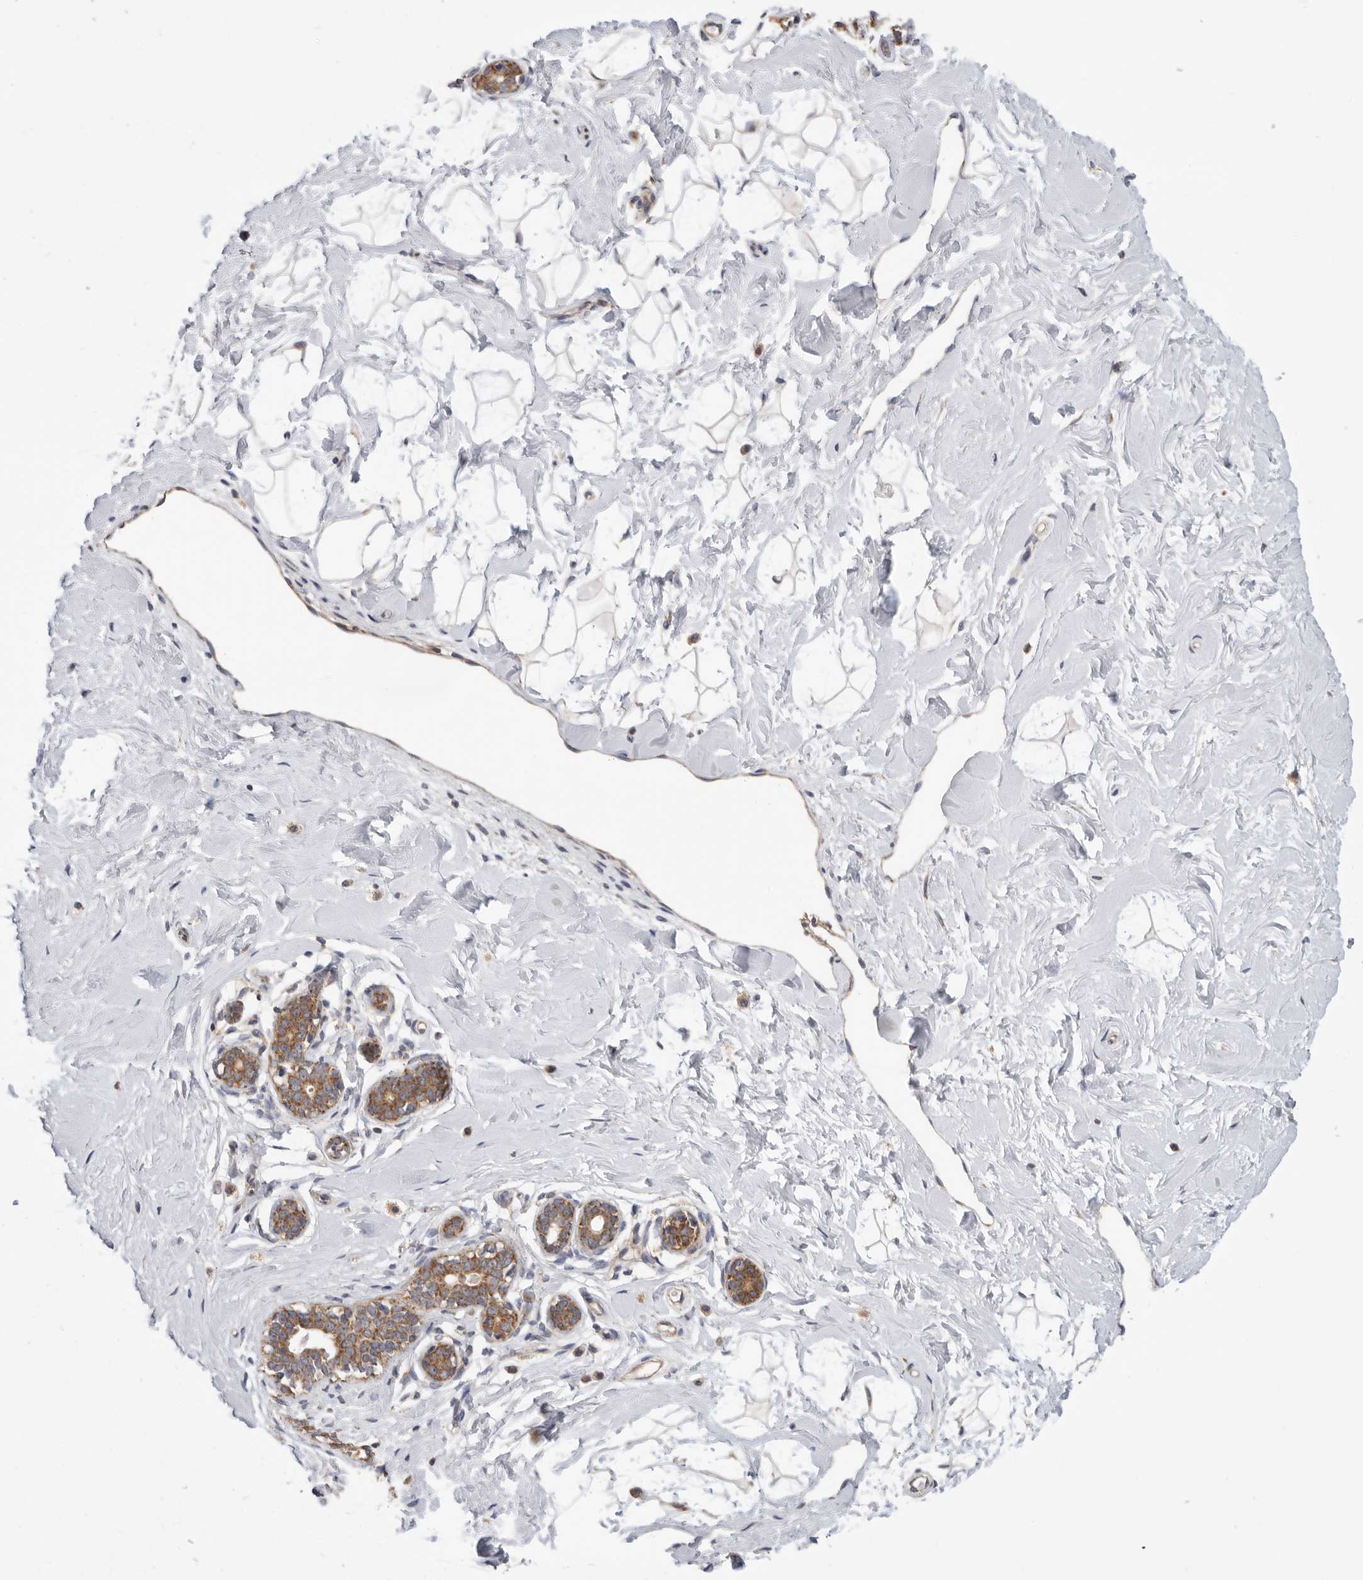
{"staining": {"intensity": "negative", "quantity": "none", "location": "none"}, "tissue": "breast", "cell_type": "Adipocytes", "image_type": "normal", "snomed": [{"axis": "morphology", "description": "Normal tissue, NOS"}, {"axis": "morphology", "description": "Adenoma, NOS"}, {"axis": "topography", "description": "Breast"}], "caption": "IHC of normal human breast displays no expression in adipocytes.", "gene": "MTFR1L", "patient": {"sex": "female", "age": 23}}